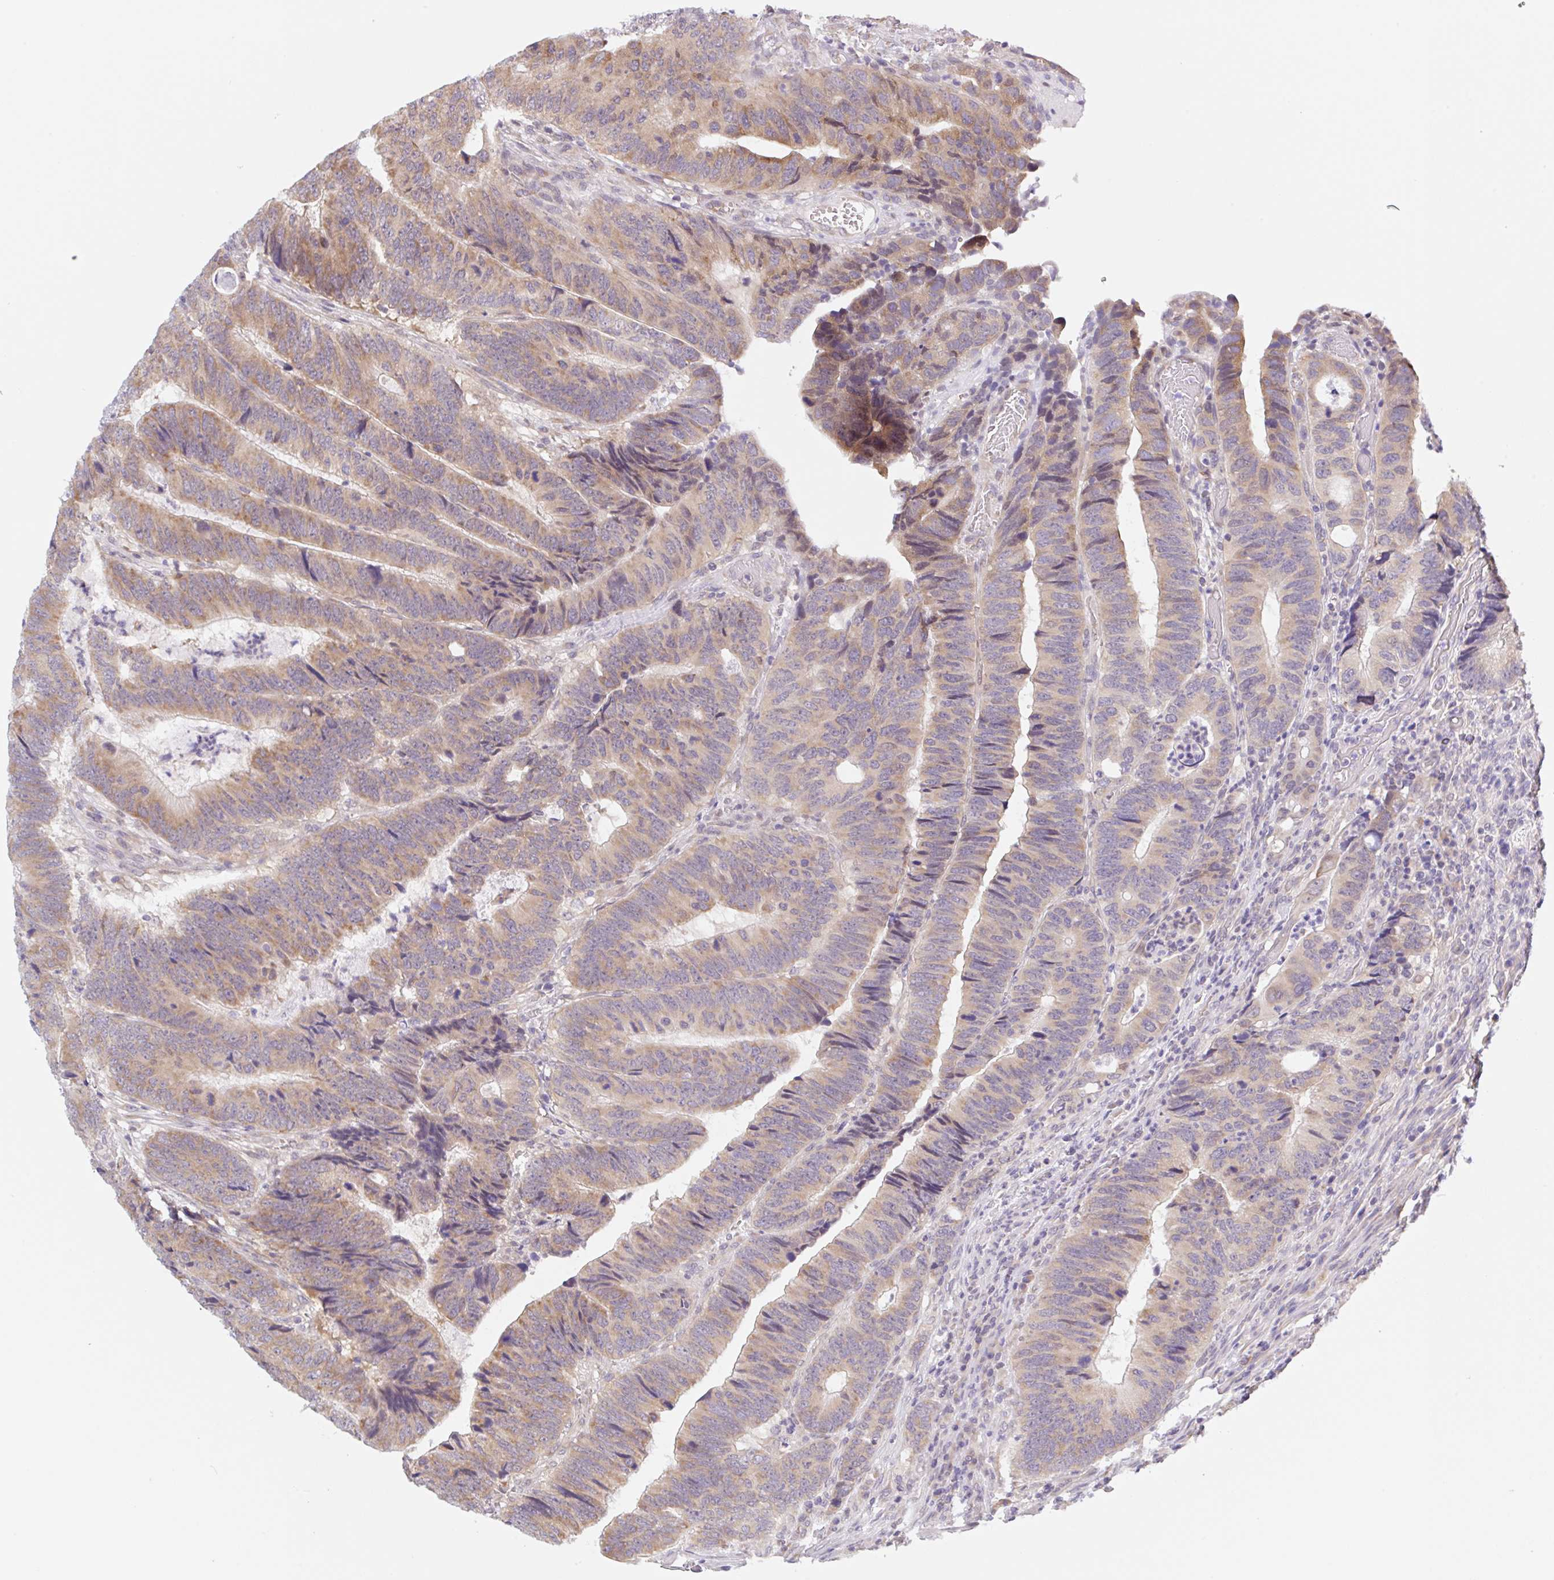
{"staining": {"intensity": "weak", "quantity": ">75%", "location": "cytoplasmic/membranous"}, "tissue": "colorectal cancer", "cell_type": "Tumor cells", "image_type": "cancer", "snomed": [{"axis": "morphology", "description": "Adenocarcinoma, NOS"}, {"axis": "topography", "description": "Colon"}], "caption": "A low amount of weak cytoplasmic/membranous positivity is appreciated in about >75% of tumor cells in colorectal cancer tissue.", "gene": "TBPL2", "patient": {"sex": "male", "age": 62}}